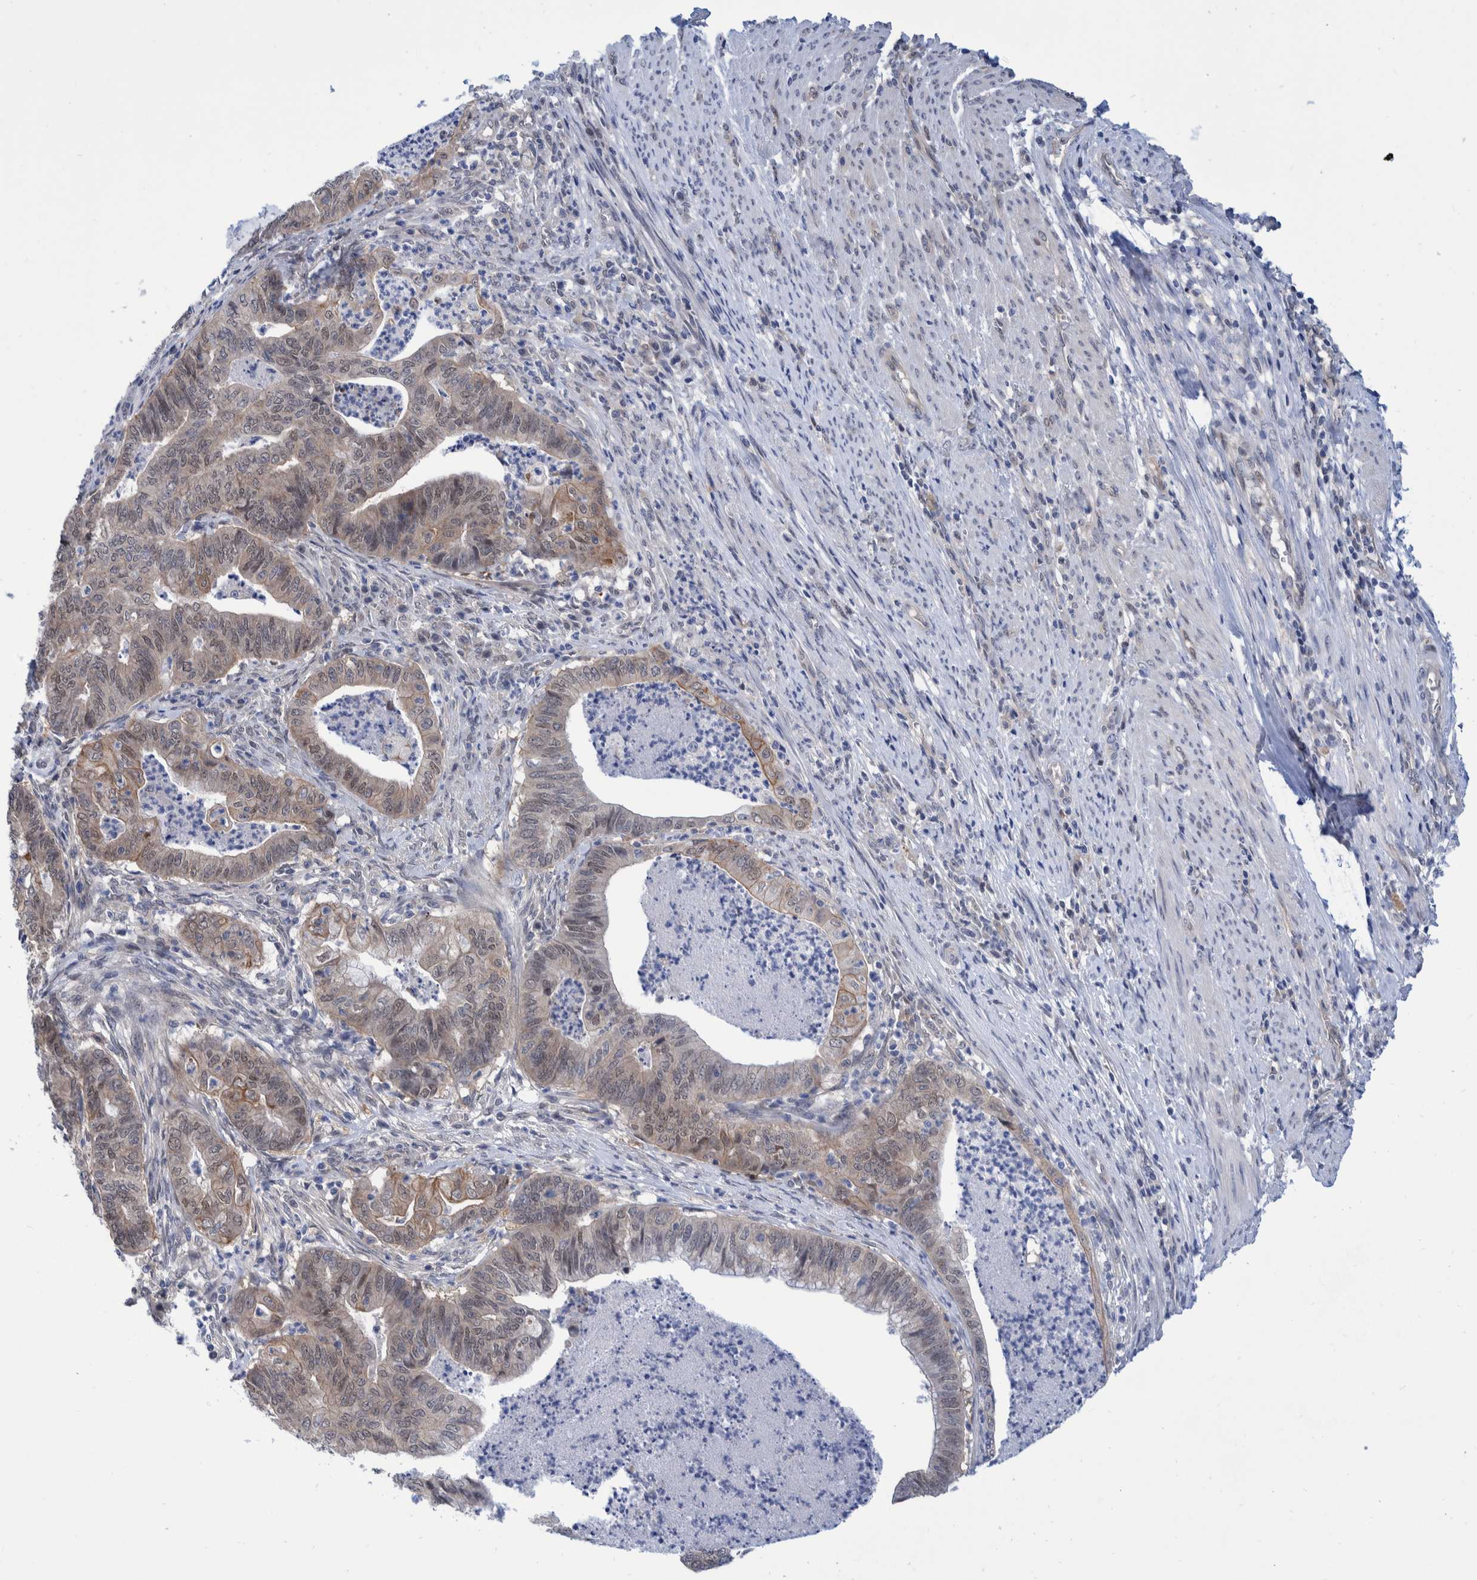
{"staining": {"intensity": "weak", "quantity": ">75%", "location": "cytoplasmic/membranous,nuclear"}, "tissue": "endometrial cancer", "cell_type": "Tumor cells", "image_type": "cancer", "snomed": [{"axis": "morphology", "description": "Polyp, NOS"}, {"axis": "morphology", "description": "Adenocarcinoma, NOS"}, {"axis": "morphology", "description": "Adenoma, NOS"}, {"axis": "topography", "description": "Endometrium"}], "caption": "Immunohistochemistry (IHC) micrograph of neoplastic tissue: adenoma (endometrial) stained using IHC reveals low levels of weak protein expression localized specifically in the cytoplasmic/membranous and nuclear of tumor cells, appearing as a cytoplasmic/membranous and nuclear brown color.", "gene": "PFAS", "patient": {"sex": "female", "age": 79}}